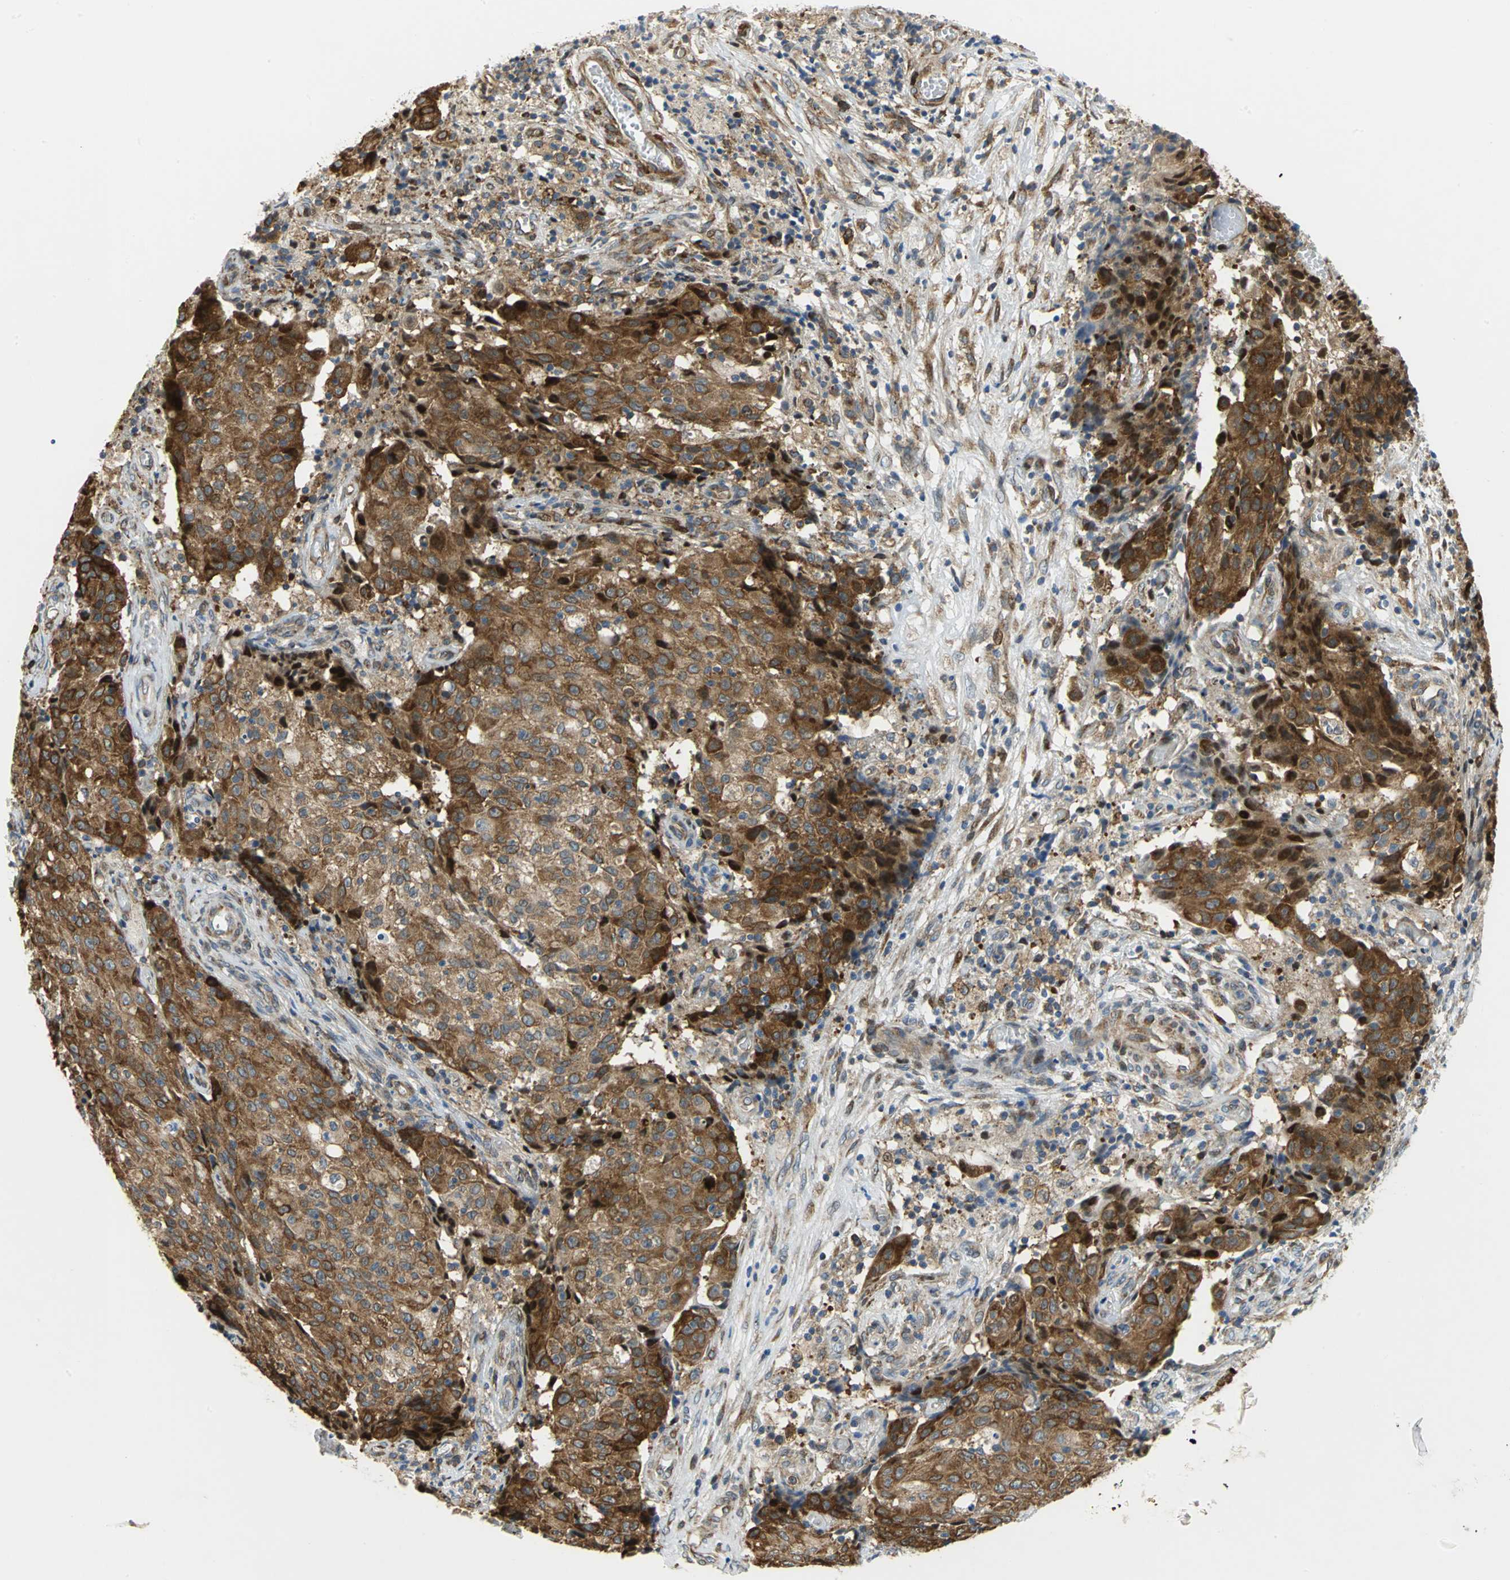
{"staining": {"intensity": "strong", "quantity": ">75%", "location": "cytoplasmic/membranous"}, "tissue": "ovarian cancer", "cell_type": "Tumor cells", "image_type": "cancer", "snomed": [{"axis": "morphology", "description": "Carcinoma, endometroid"}, {"axis": "topography", "description": "Ovary"}], "caption": "IHC image of ovarian endometroid carcinoma stained for a protein (brown), which exhibits high levels of strong cytoplasmic/membranous expression in approximately >75% of tumor cells.", "gene": "YBX1", "patient": {"sex": "female", "age": 42}}